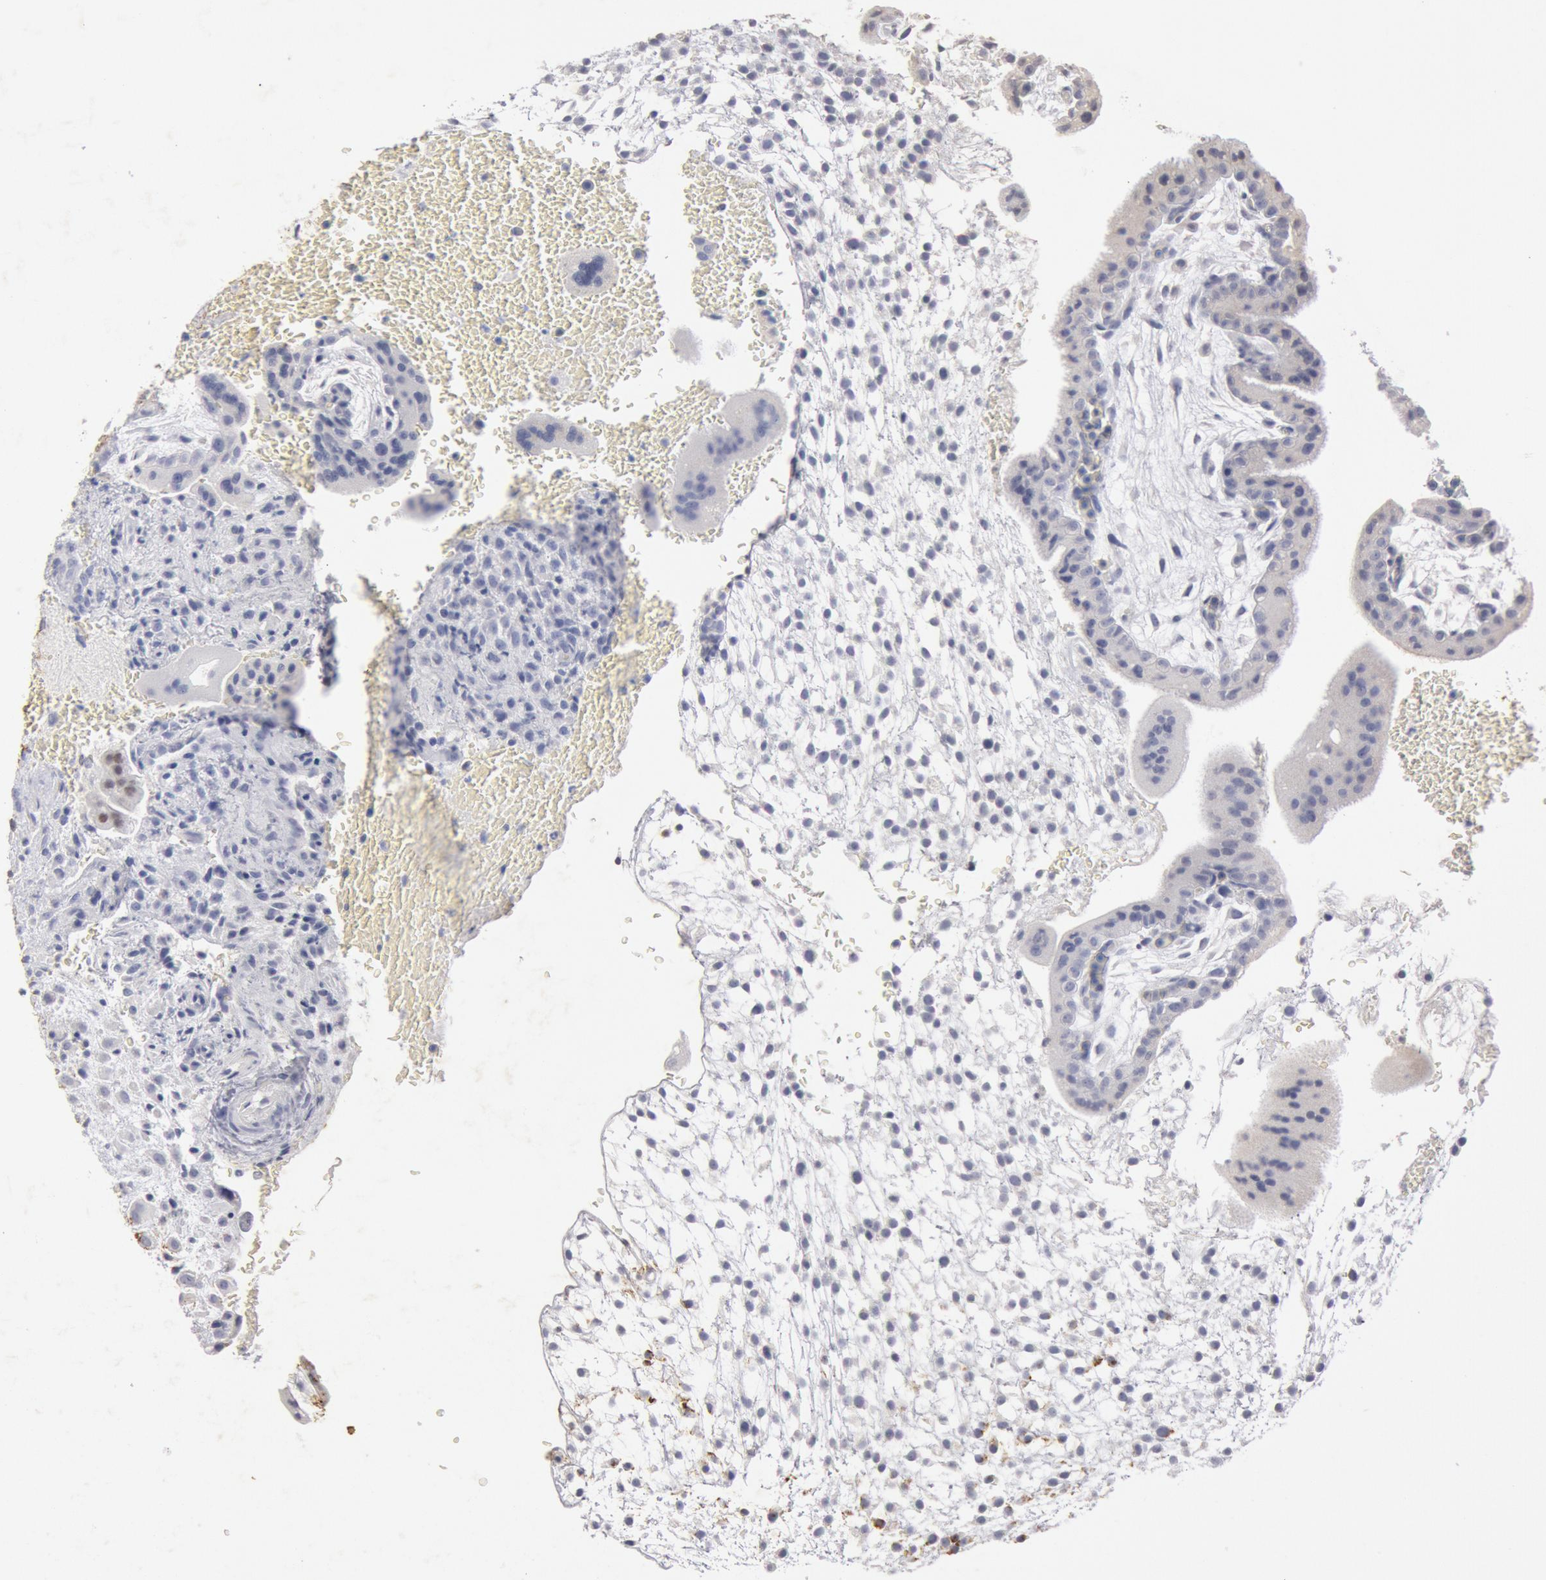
{"staining": {"intensity": "negative", "quantity": "none", "location": "none"}, "tissue": "placenta", "cell_type": "Decidual cells", "image_type": "normal", "snomed": [{"axis": "morphology", "description": "Normal tissue, NOS"}, {"axis": "topography", "description": "Placenta"}], "caption": "Decidual cells show no significant expression in benign placenta. (DAB immunohistochemistry (IHC) with hematoxylin counter stain).", "gene": "FOXA2", "patient": {"sex": "female", "age": 35}}